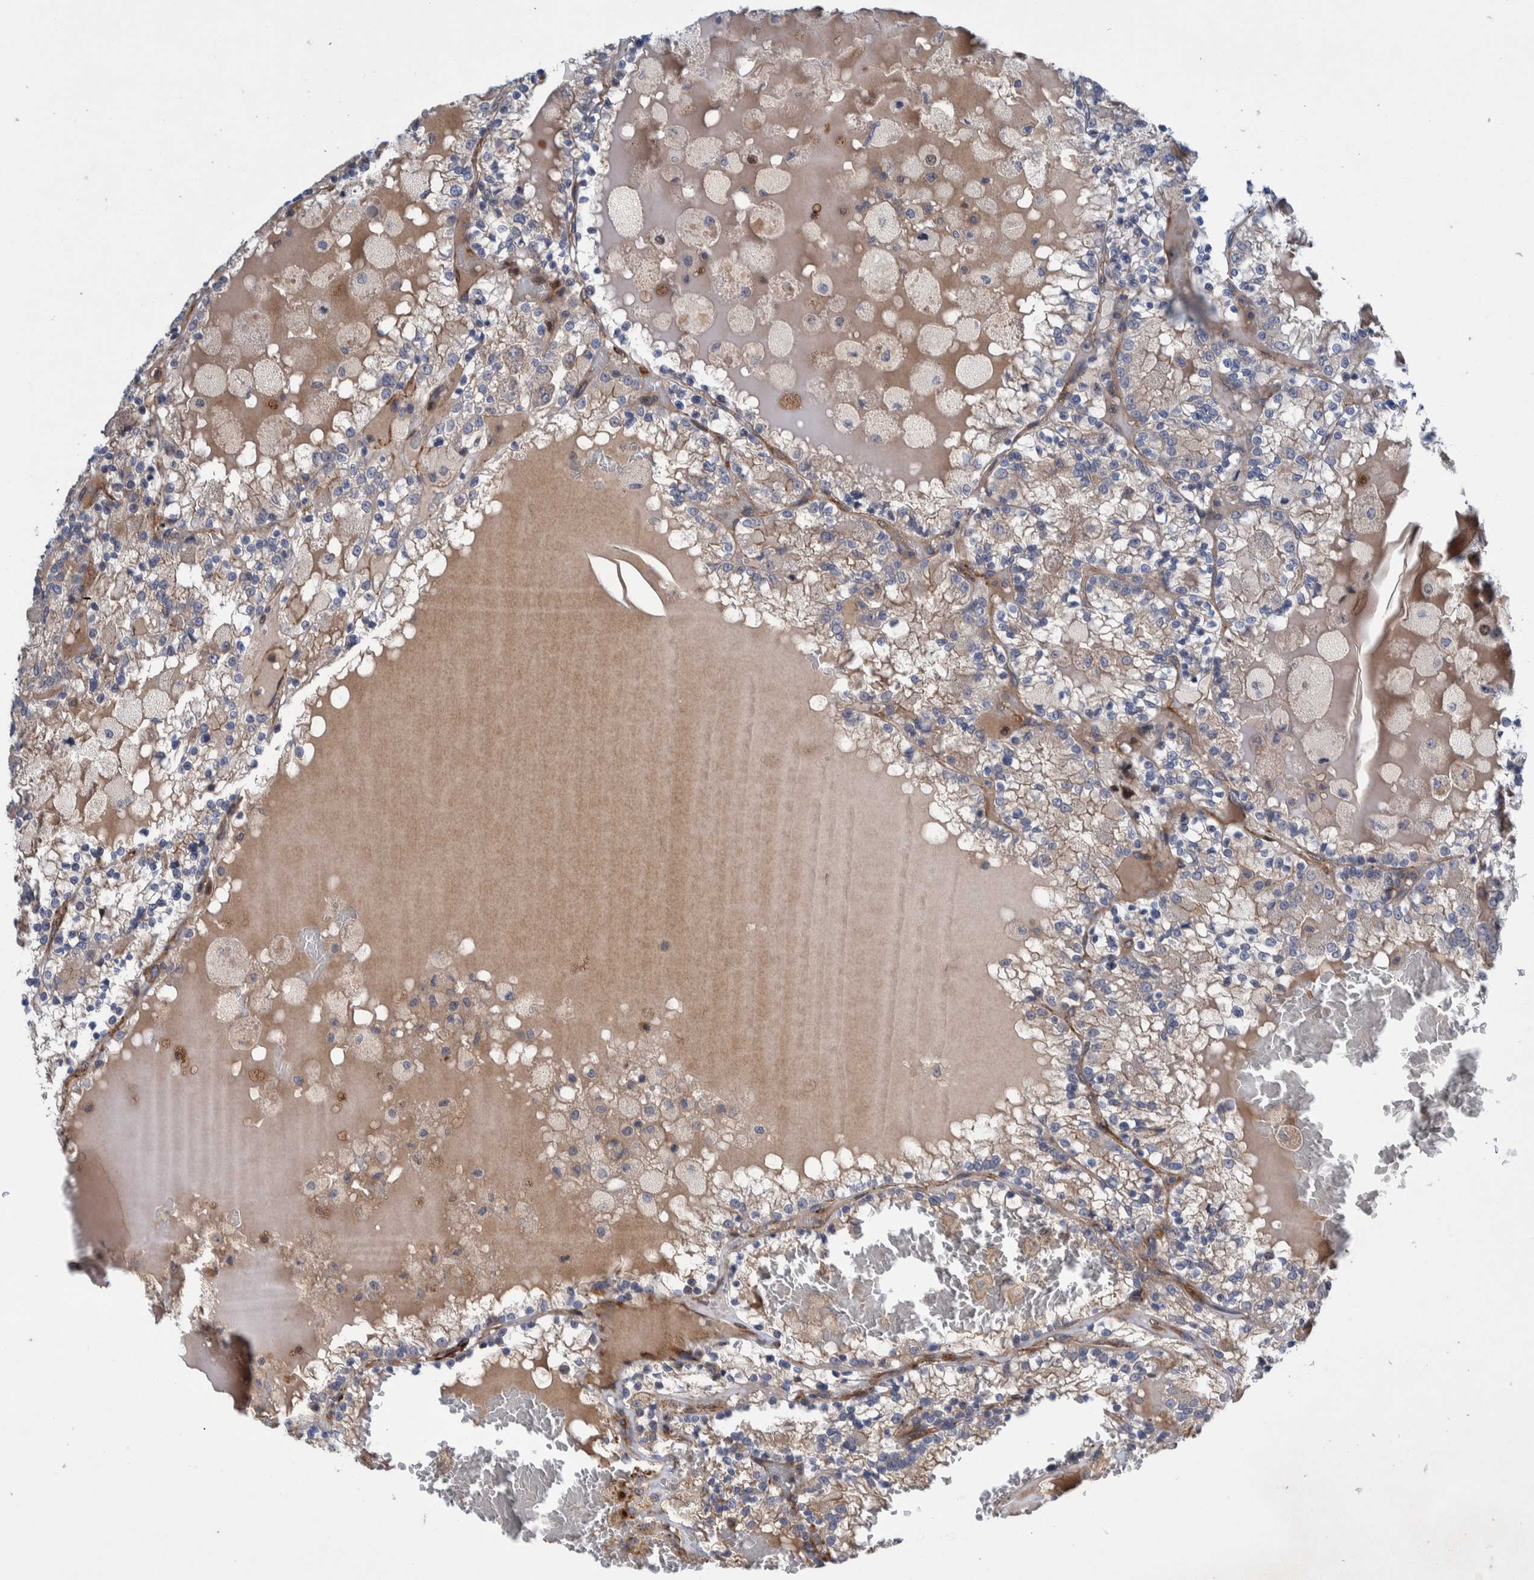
{"staining": {"intensity": "weak", "quantity": ">75%", "location": "cytoplasmic/membranous"}, "tissue": "renal cancer", "cell_type": "Tumor cells", "image_type": "cancer", "snomed": [{"axis": "morphology", "description": "Adenocarcinoma, NOS"}, {"axis": "topography", "description": "Kidney"}], "caption": "Human adenocarcinoma (renal) stained with a brown dye exhibits weak cytoplasmic/membranous positive expression in about >75% of tumor cells.", "gene": "GRPEL2", "patient": {"sex": "female", "age": 56}}